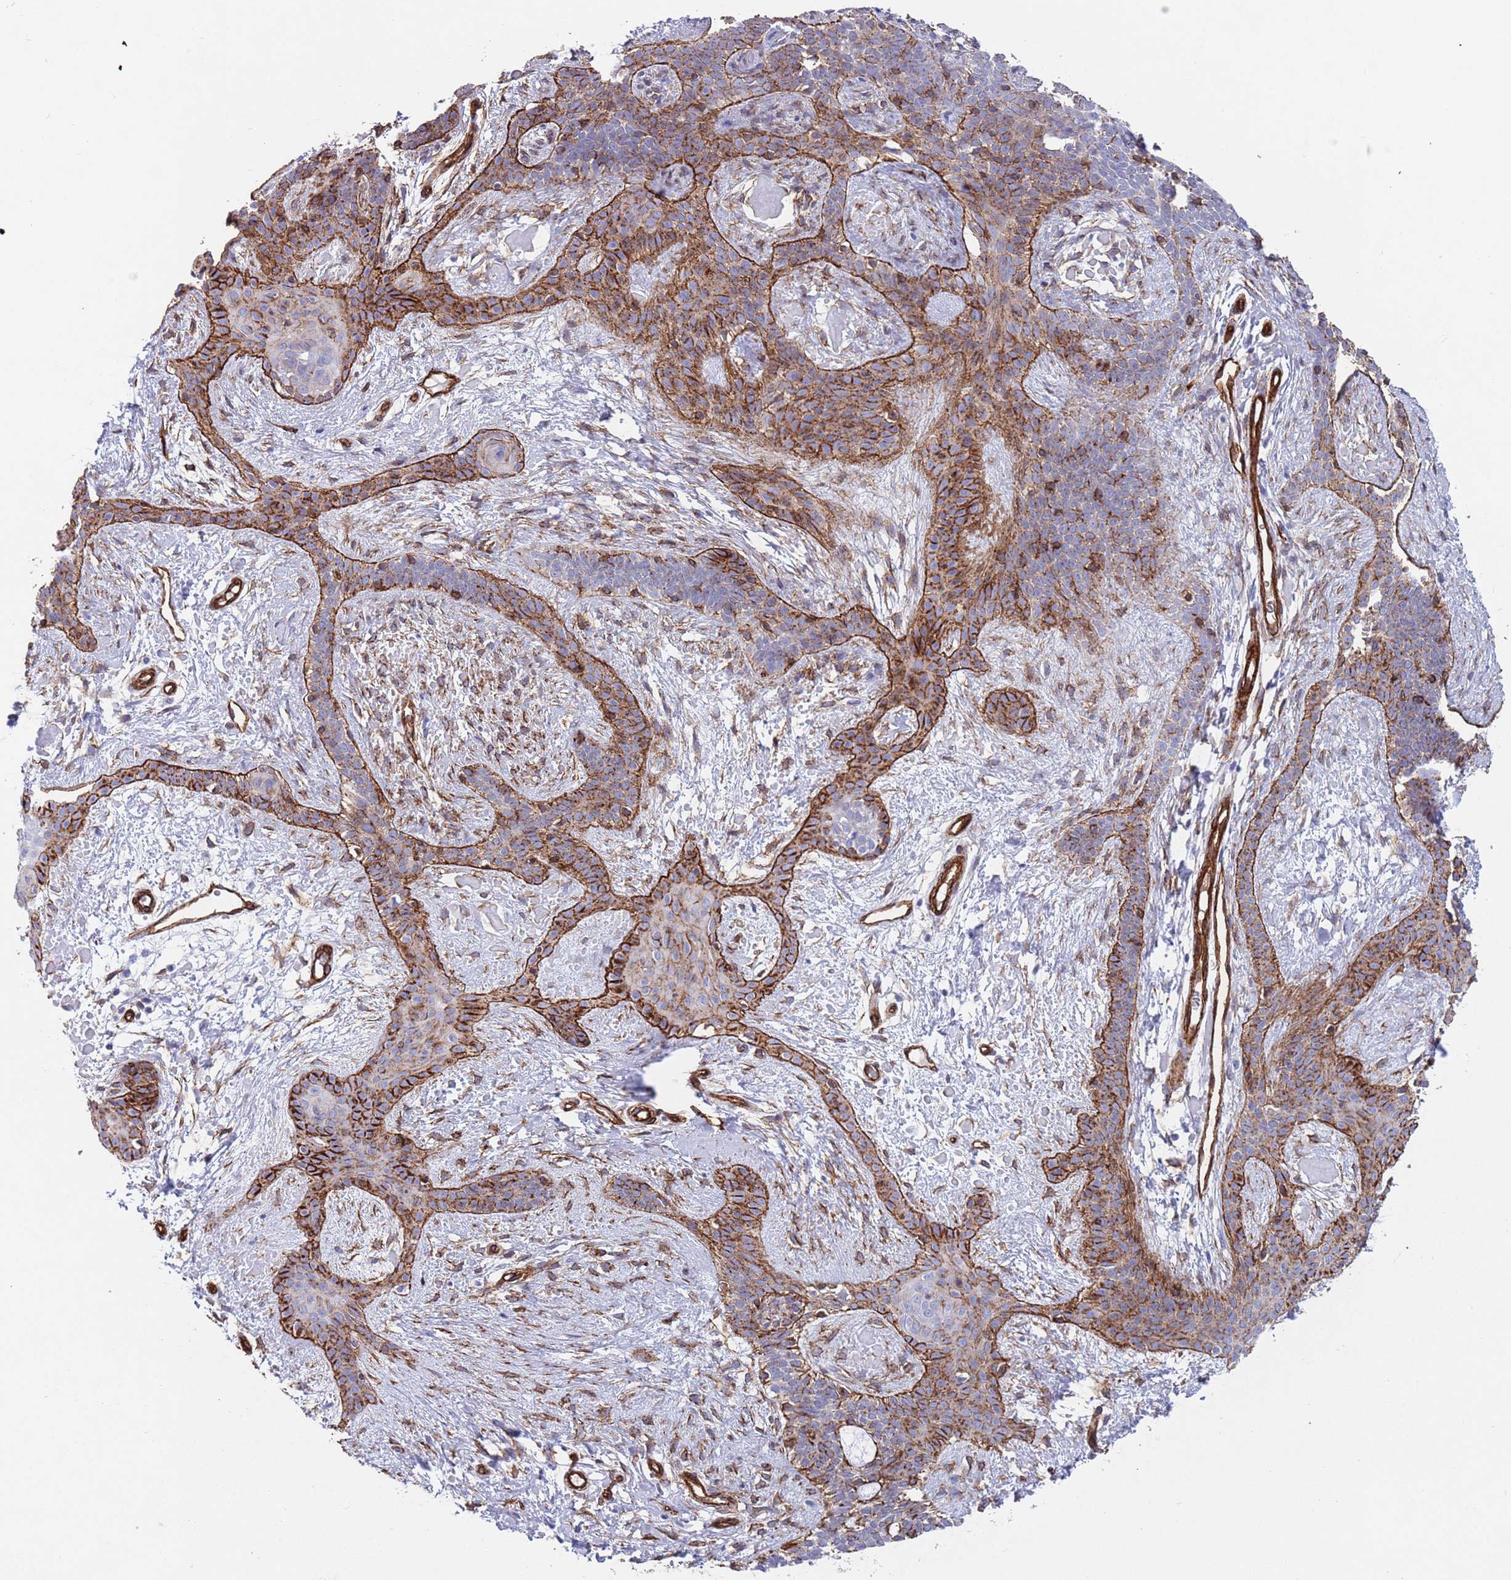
{"staining": {"intensity": "strong", "quantity": "25%-75%", "location": "cytoplasmic/membranous"}, "tissue": "skin cancer", "cell_type": "Tumor cells", "image_type": "cancer", "snomed": [{"axis": "morphology", "description": "Basal cell carcinoma"}, {"axis": "topography", "description": "Skin"}], "caption": "An image of human skin cancer stained for a protein reveals strong cytoplasmic/membranous brown staining in tumor cells.", "gene": "CAV2", "patient": {"sex": "male", "age": 78}}